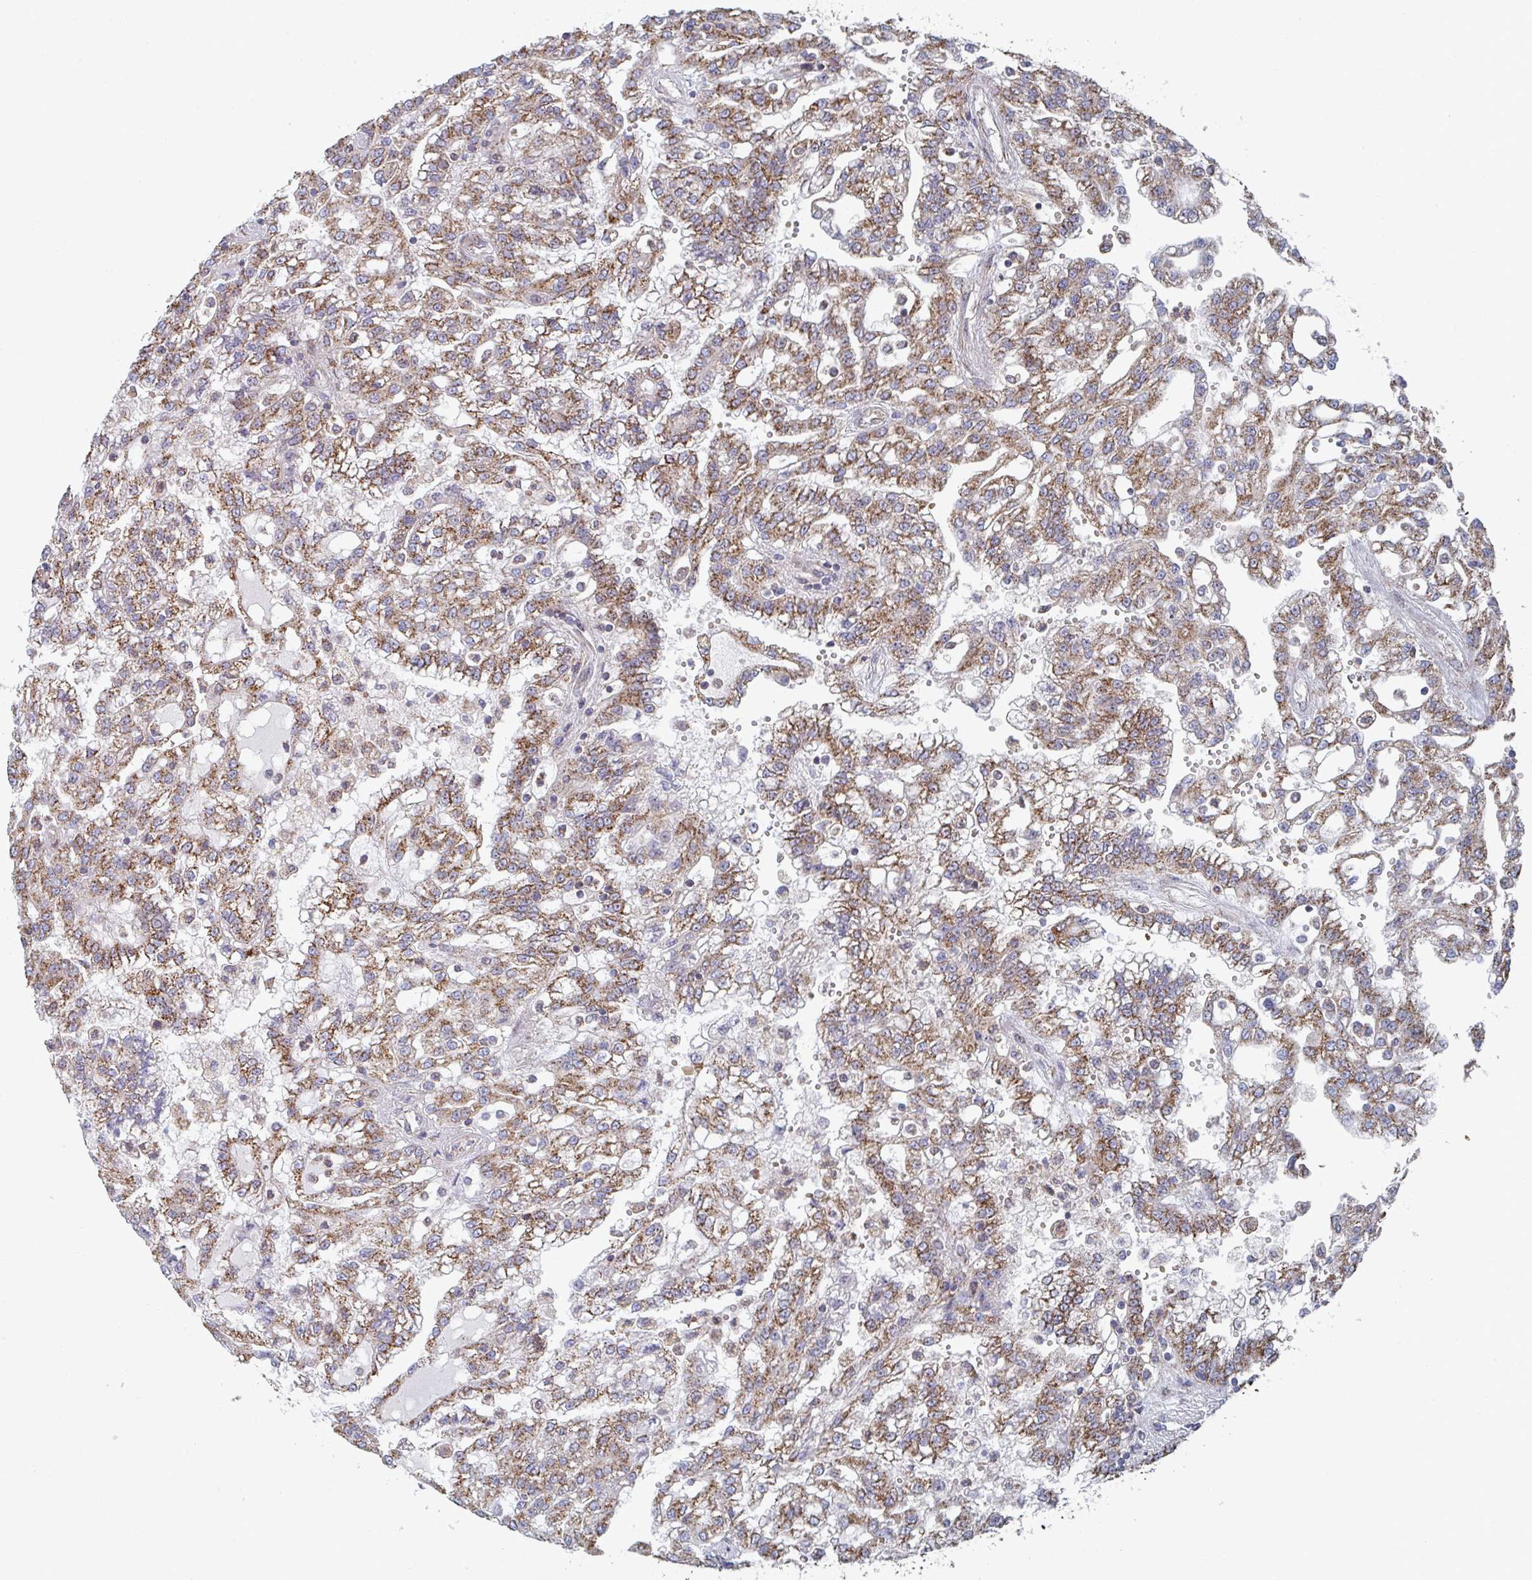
{"staining": {"intensity": "moderate", "quantity": ">75%", "location": "cytoplasmic/membranous"}, "tissue": "renal cancer", "cell_type": "Tumor cells", "image_type": "cancer", "snomed": [{"axis": "morphology", "description": "Adenocarcinoma, NOS"}, {"axis": "topography", "description": "Kidney"}], "caption": "Immunohistochemical staining of renal cancer (adenocarcinoma) demonstrates medium levels of moderate cytoplasmic/membranous positivity in about >75% of tumor cells. The staining was performed using DAB, with brown indicating positive protein expression. Nuclei are stained blue with hematoxylin.", "gene": "ZNF644", "patient": {"sex": "male", "age": 63}}